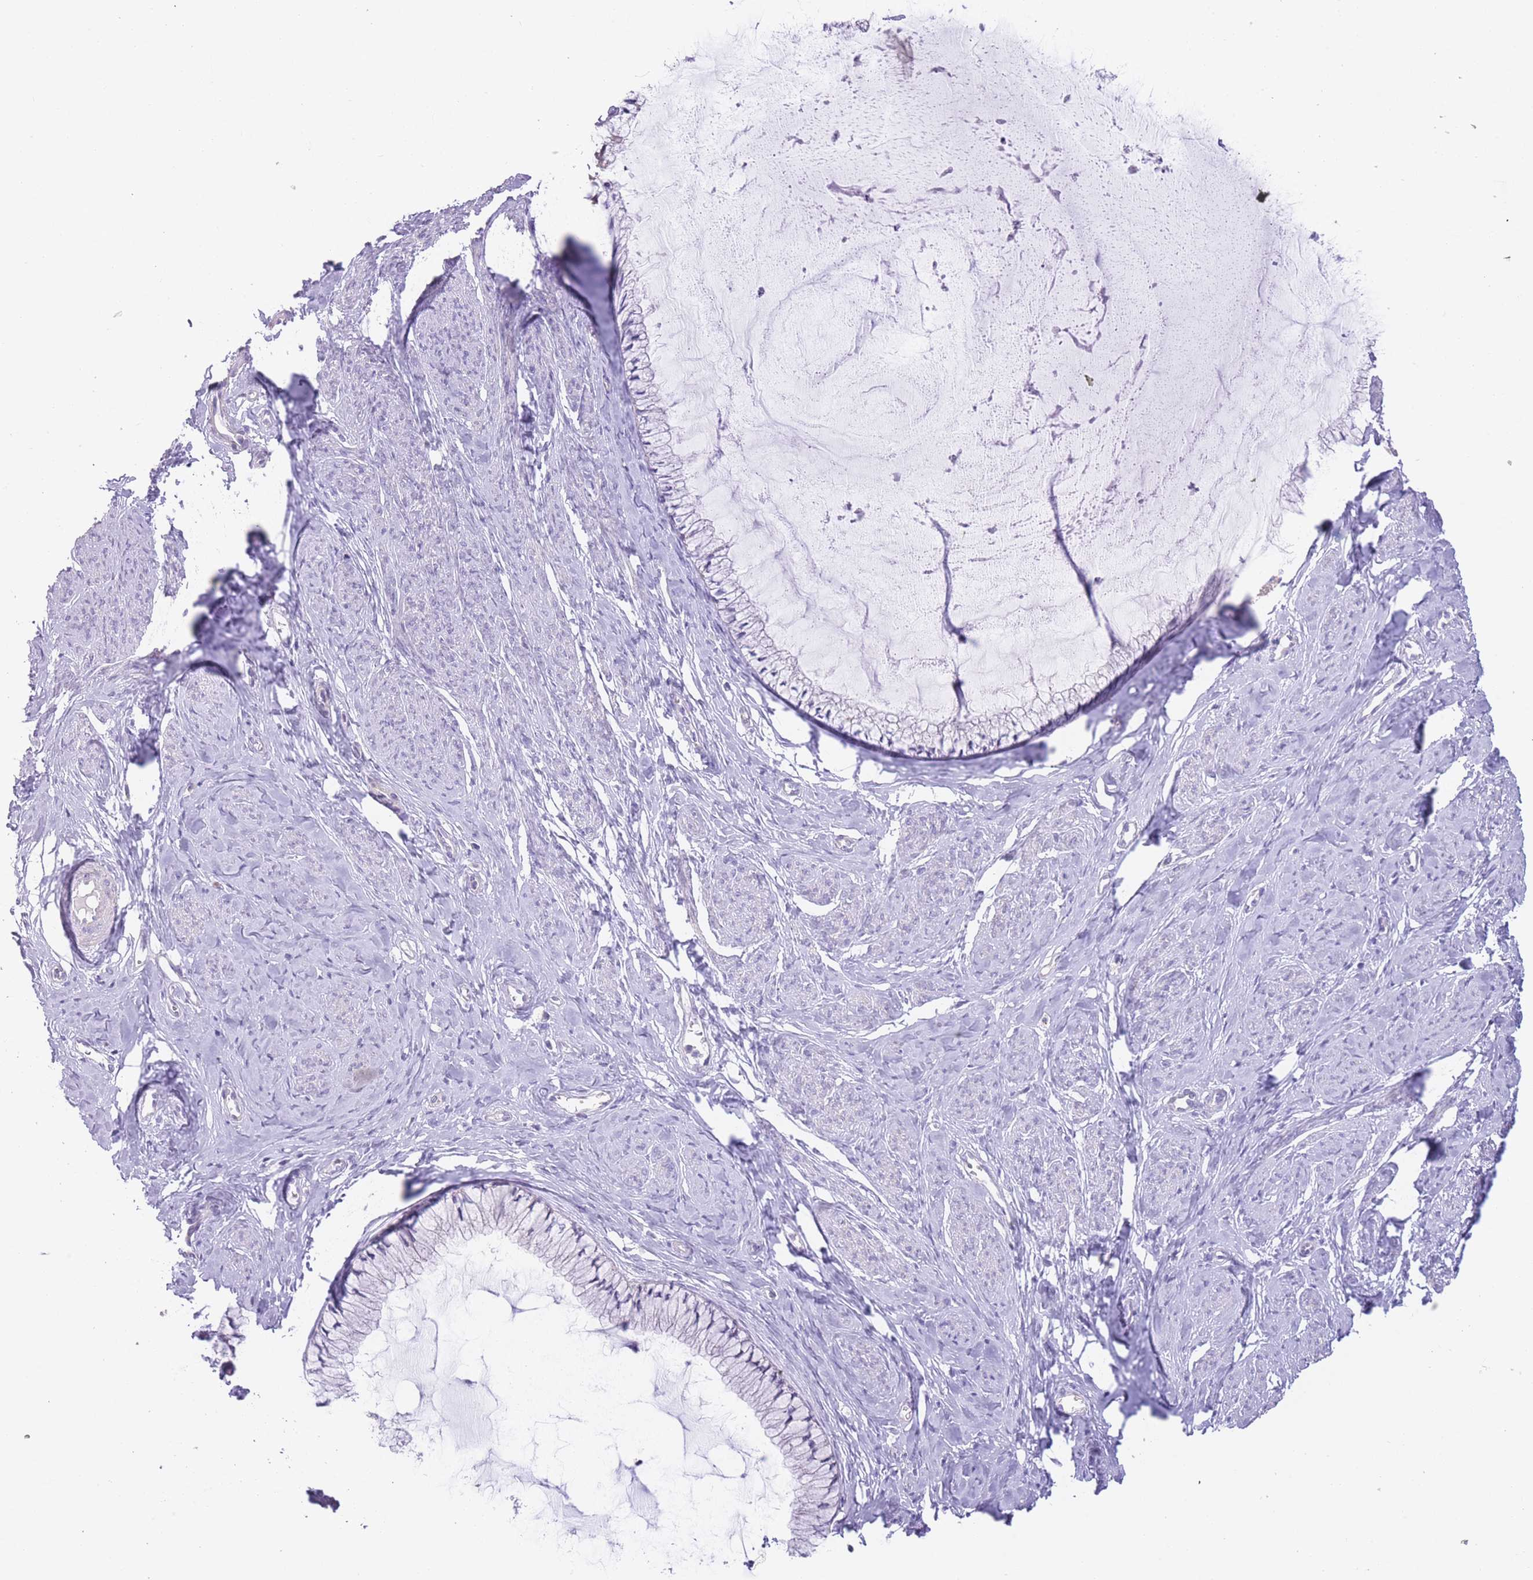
{"staining": {"intensity": "negative", "quantity": "none", "location": "none"}, "tissue": "cervix", "cell_type": "Glandular cells", "image_type": "normal", "snomed": [{"axis": "morphology", "description": "Normal tissue, NOS"}, {"axis": "topography", "description": "Cervix"}], "caption": "Glandular cells show no significant protein positivity in unremarkable cervix.", "gene": "IMPG1", "patient": {"sex": "female", "age": 42}}